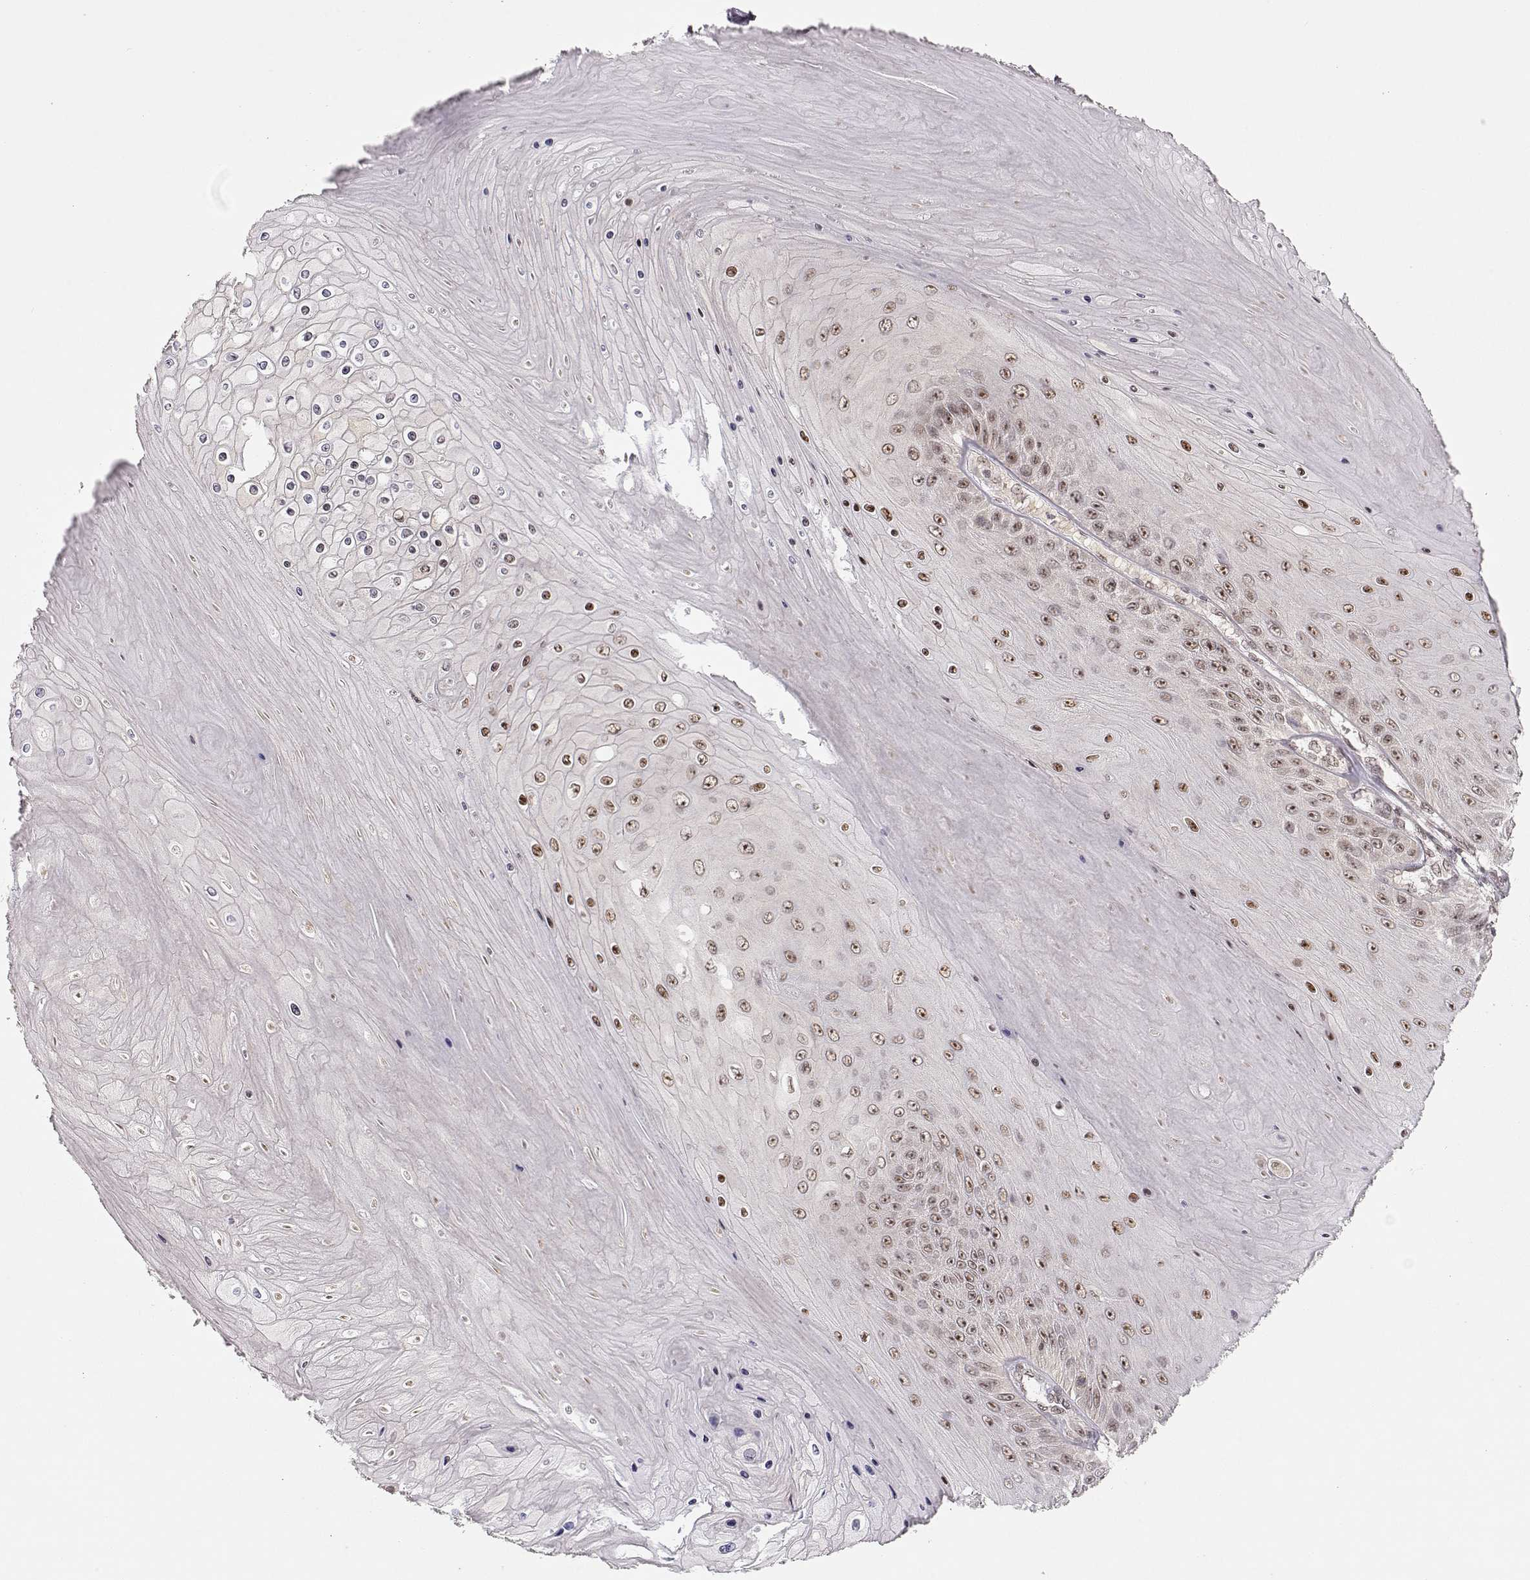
{"staining": {"intensity": "moderate", "quantity": "25%-75%", "location": "nuclear"}, "tissue": "skin cancer", "cell_type": "Tumor cells", "image_type": "cancer", "snomed": [{"axis": "morphology", "description": "Squamous cell carcinoma, NOS"}, {"axis": "topography", "description": "Skin"}], "caption": "Immunohistochemistry of skin cancer (squamous cell carcinoma) exhibits medium levels of moderate nuclear expression in about 25%-75% of tumor cells.", "gene": "CSNK2A1", "patient": {"sex": "male", "age": 62}}